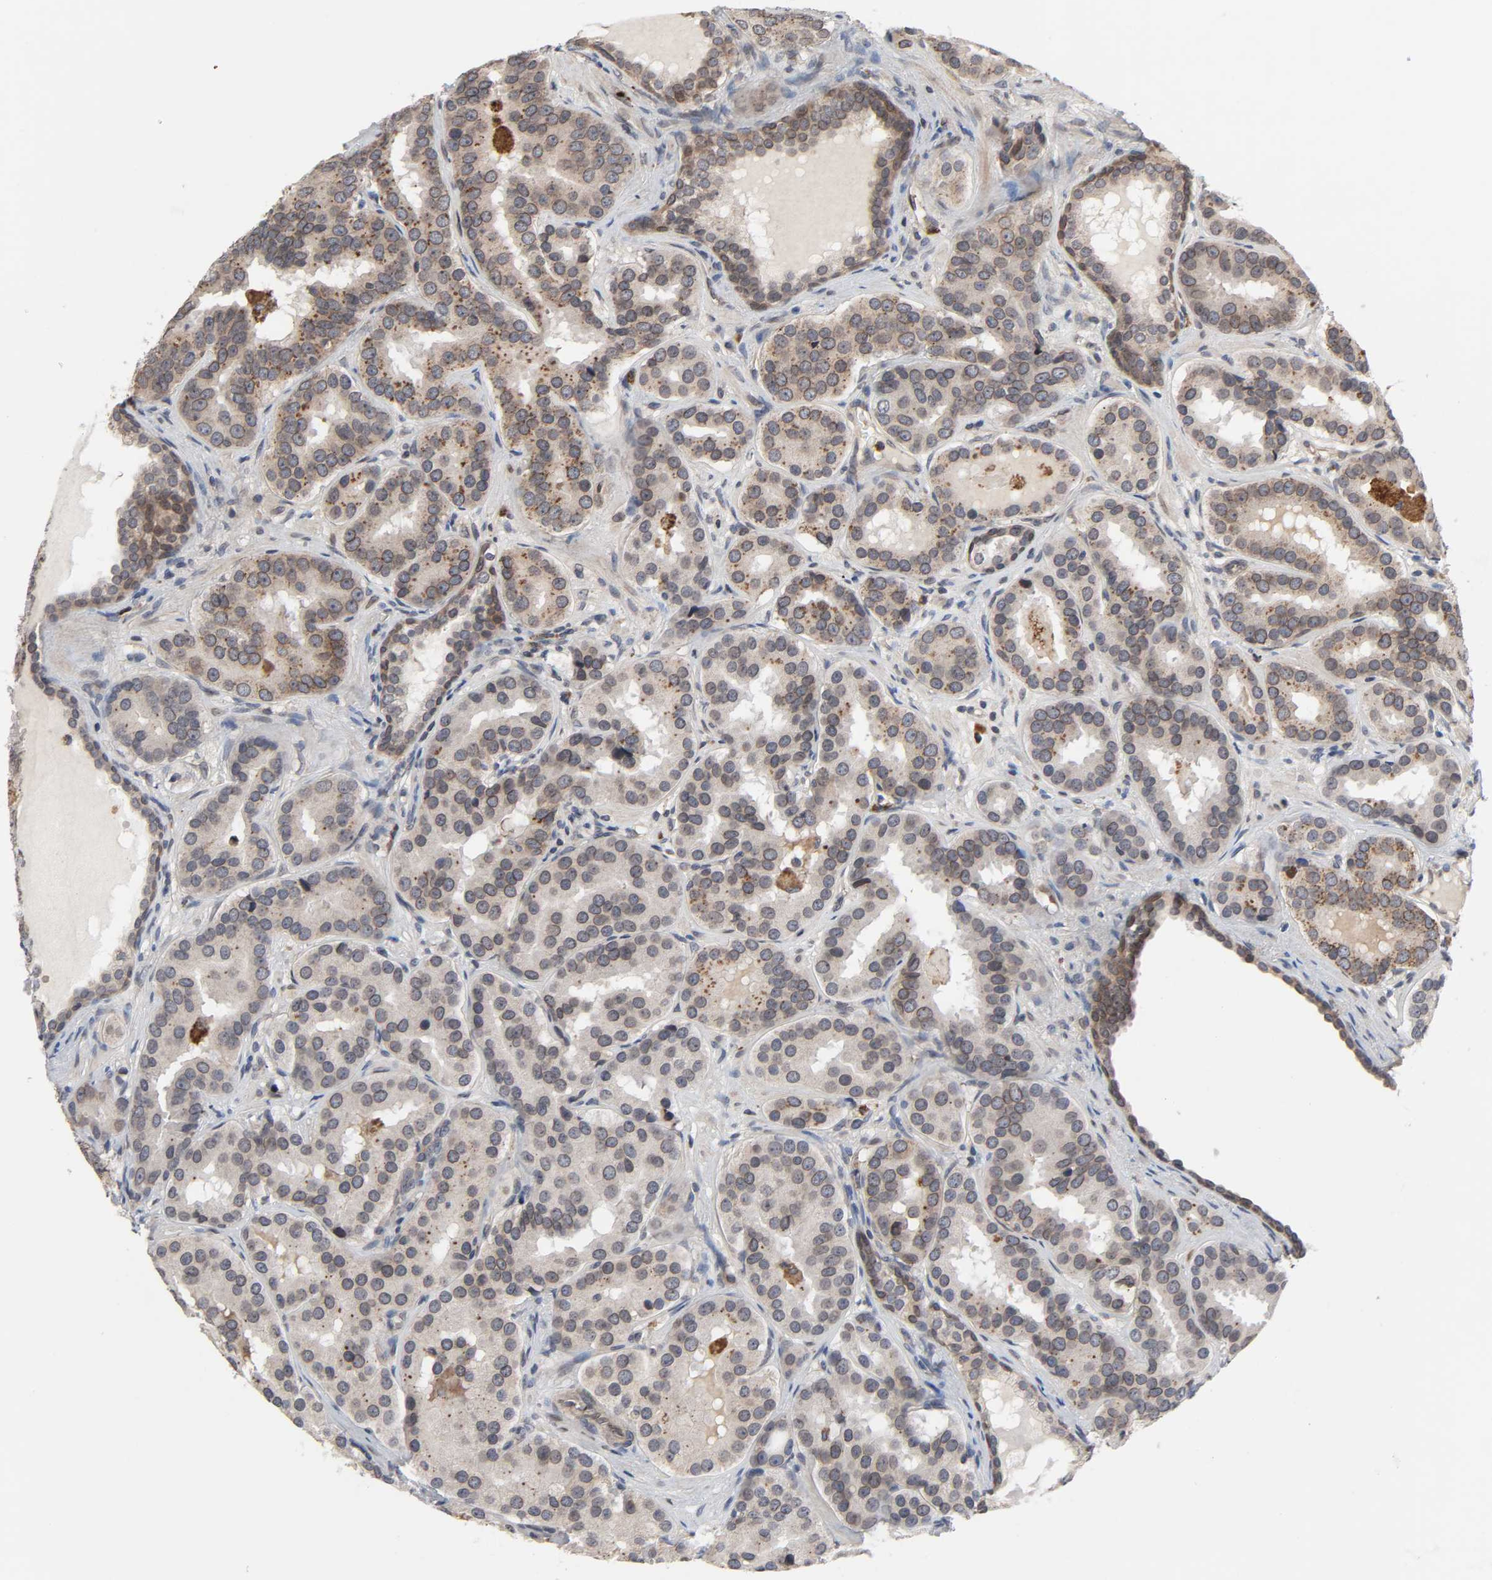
{"staining": {"intensity": "moderate", "quantity": ">75%", "location": "cytoplasmic/membranous"}, "tissue": "prostate cancer", "cell_type": "Tumor cells", "image_type": "cancer", "snomed": [{"axis": "morphology", "description": "Adenocarcinoma, Low grade"}, {"axis": "topography", "description": "Prostate"}], "caption": "The micrograph exhibits staining of prostate cancer, revealing moderate cytoplasmic/membranous protein expression (brown color) within tumor cells. The staining was performed using DAB to visualize the protein expression in brown, while the nuclei were stained in blue with hematoxylin (Magnification: 20x).", "gene": "CCDC175", "patient": {"sex": "male", "age": 59}}